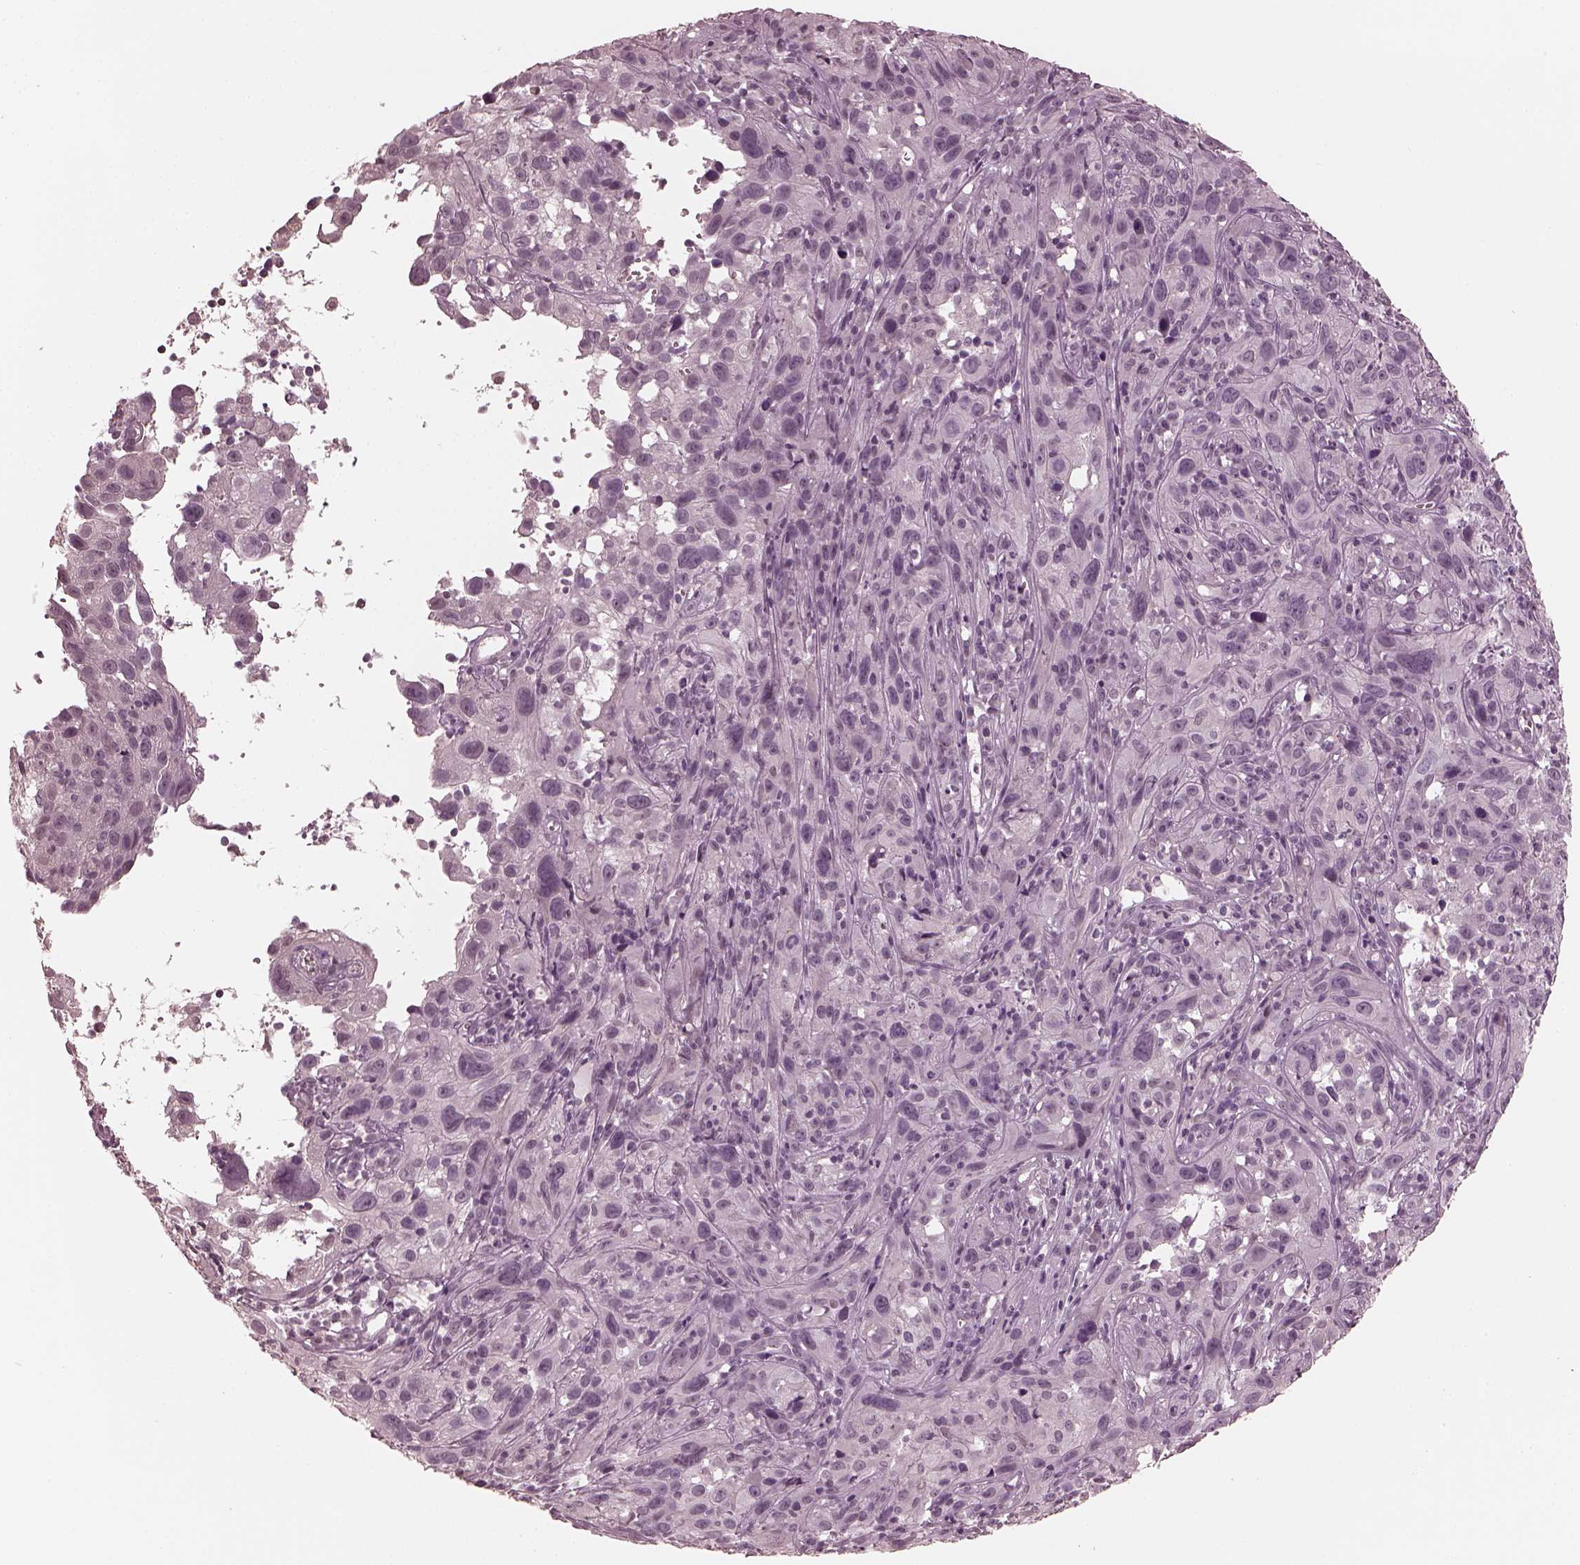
{"staining": {"intensity": "negative", "quantity": "none", "location": "none"}, "tissue": "cervical cancer", "cell_type": "Tumor cells", "image_type": "cancer", "snomed": [{"axis": "morphology", "description": "Squamous cell carcinoma, NOS"}, {"axis": "topography", "description": "Cervix"}], "caption": "The image displays no significant expression in tumor cells of cervical cancer (squamous cell carcinoma). (Stains: DAB immunohistochemistry (IHC) with hematoxylin counter stain, Microscopy: brightfield microscopy at high magnification).", "gene": "OPTC", "patient": {"sex": "female", "age": 37}}